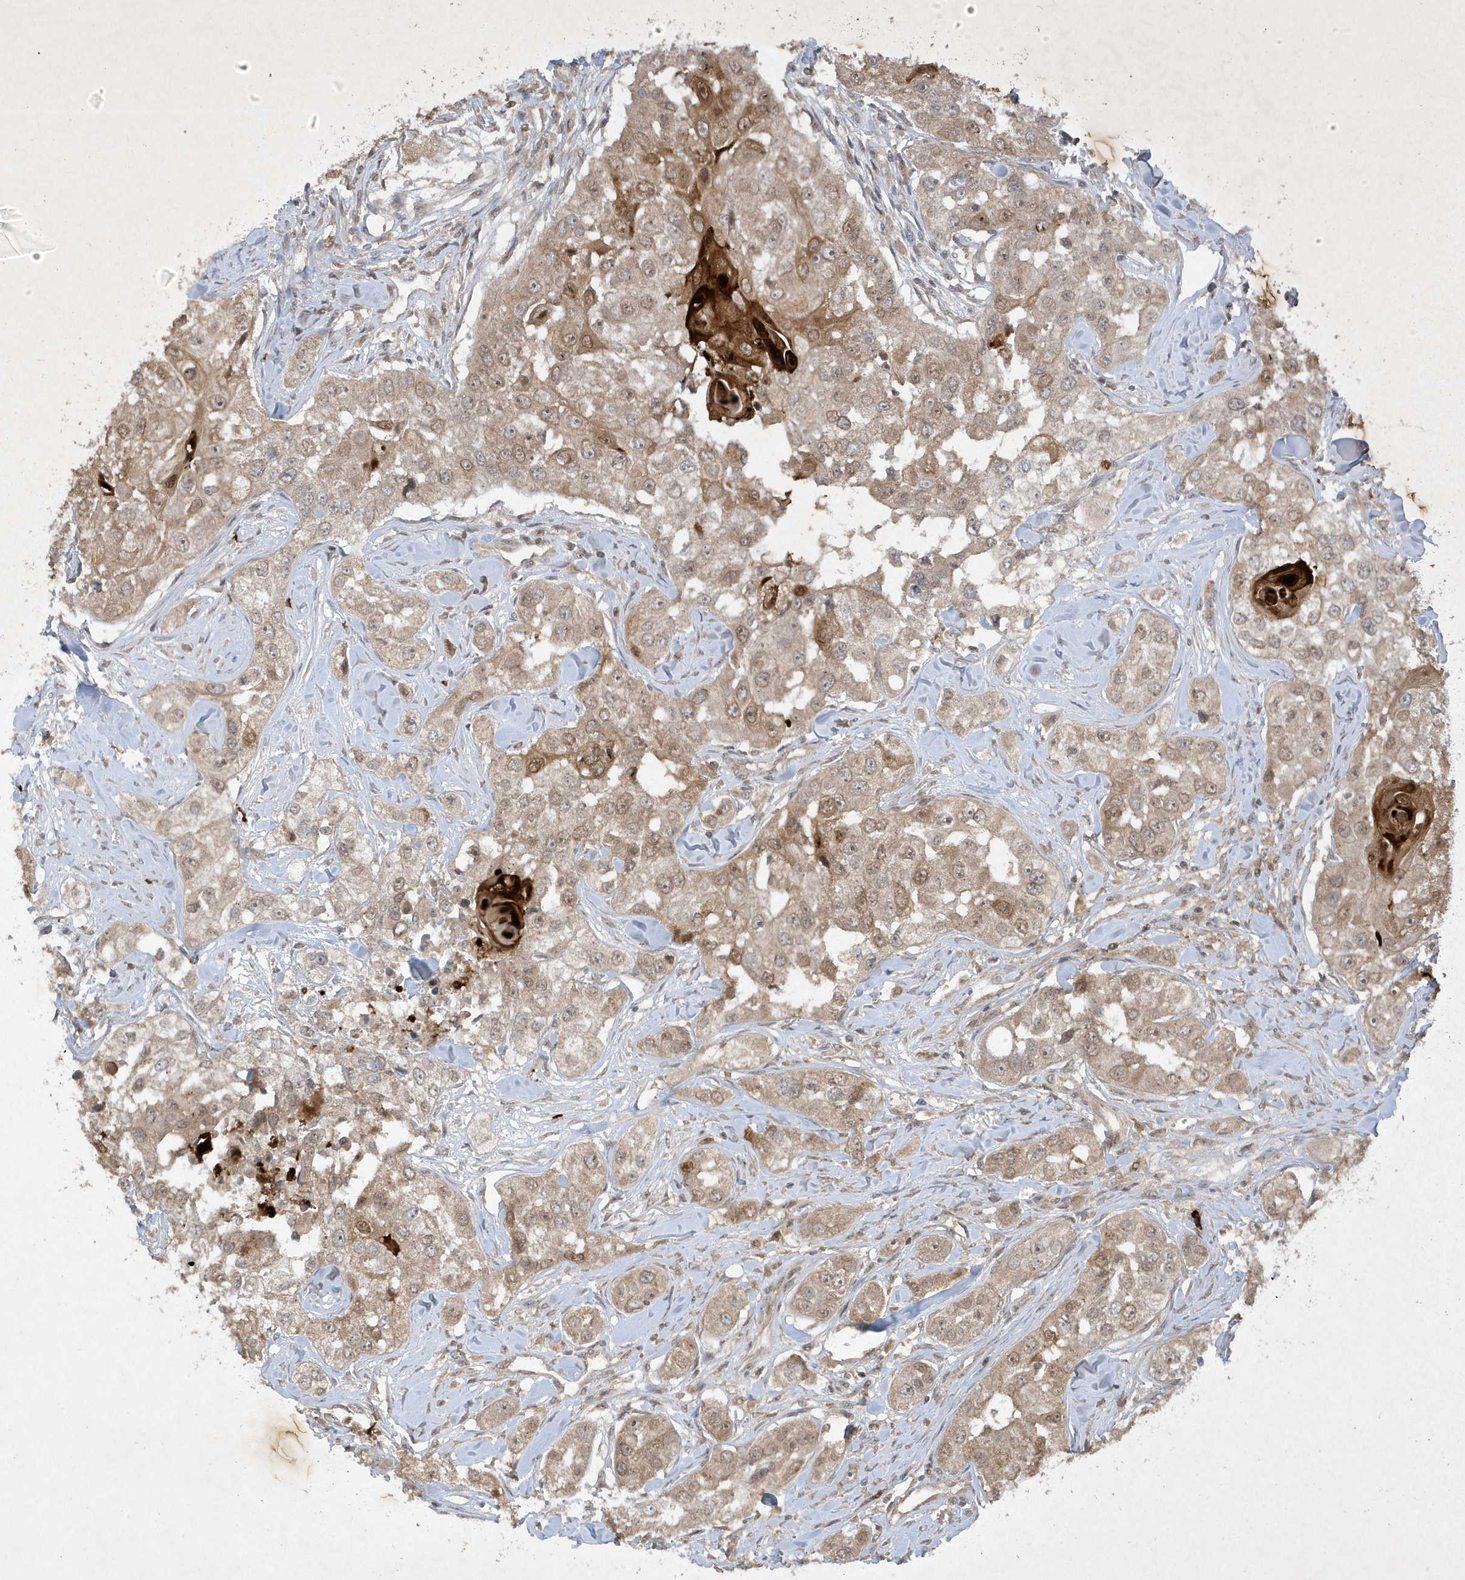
{"staining": {"intensity": "moderate", "quantity": ">75%", "location": "cytoplasmic/membranous"}, "tissue": "head and neck cancer", "cell_type": "Tumor cells", "image_type": "cancer", "snomed": [{"axis": "morphology", "description": "Normal tissue, NOS"}, {"axis": "morphology", "description": "Squamous cell carcinoma, NOS"}, {"axis": "topography", "description": "Skeletal muscle"}, {"axis": "topography", "description": "Head-Neck"}], "caption": "Immunohistochemical staining of head and neck cancer (squamous cell carcinoma) demonstrates moderate cytoplasmic/membranous protein expression in about >75% of tumor cells.", "gene": "ZNF213", "patient": {"sex": "male", "age": 51}}